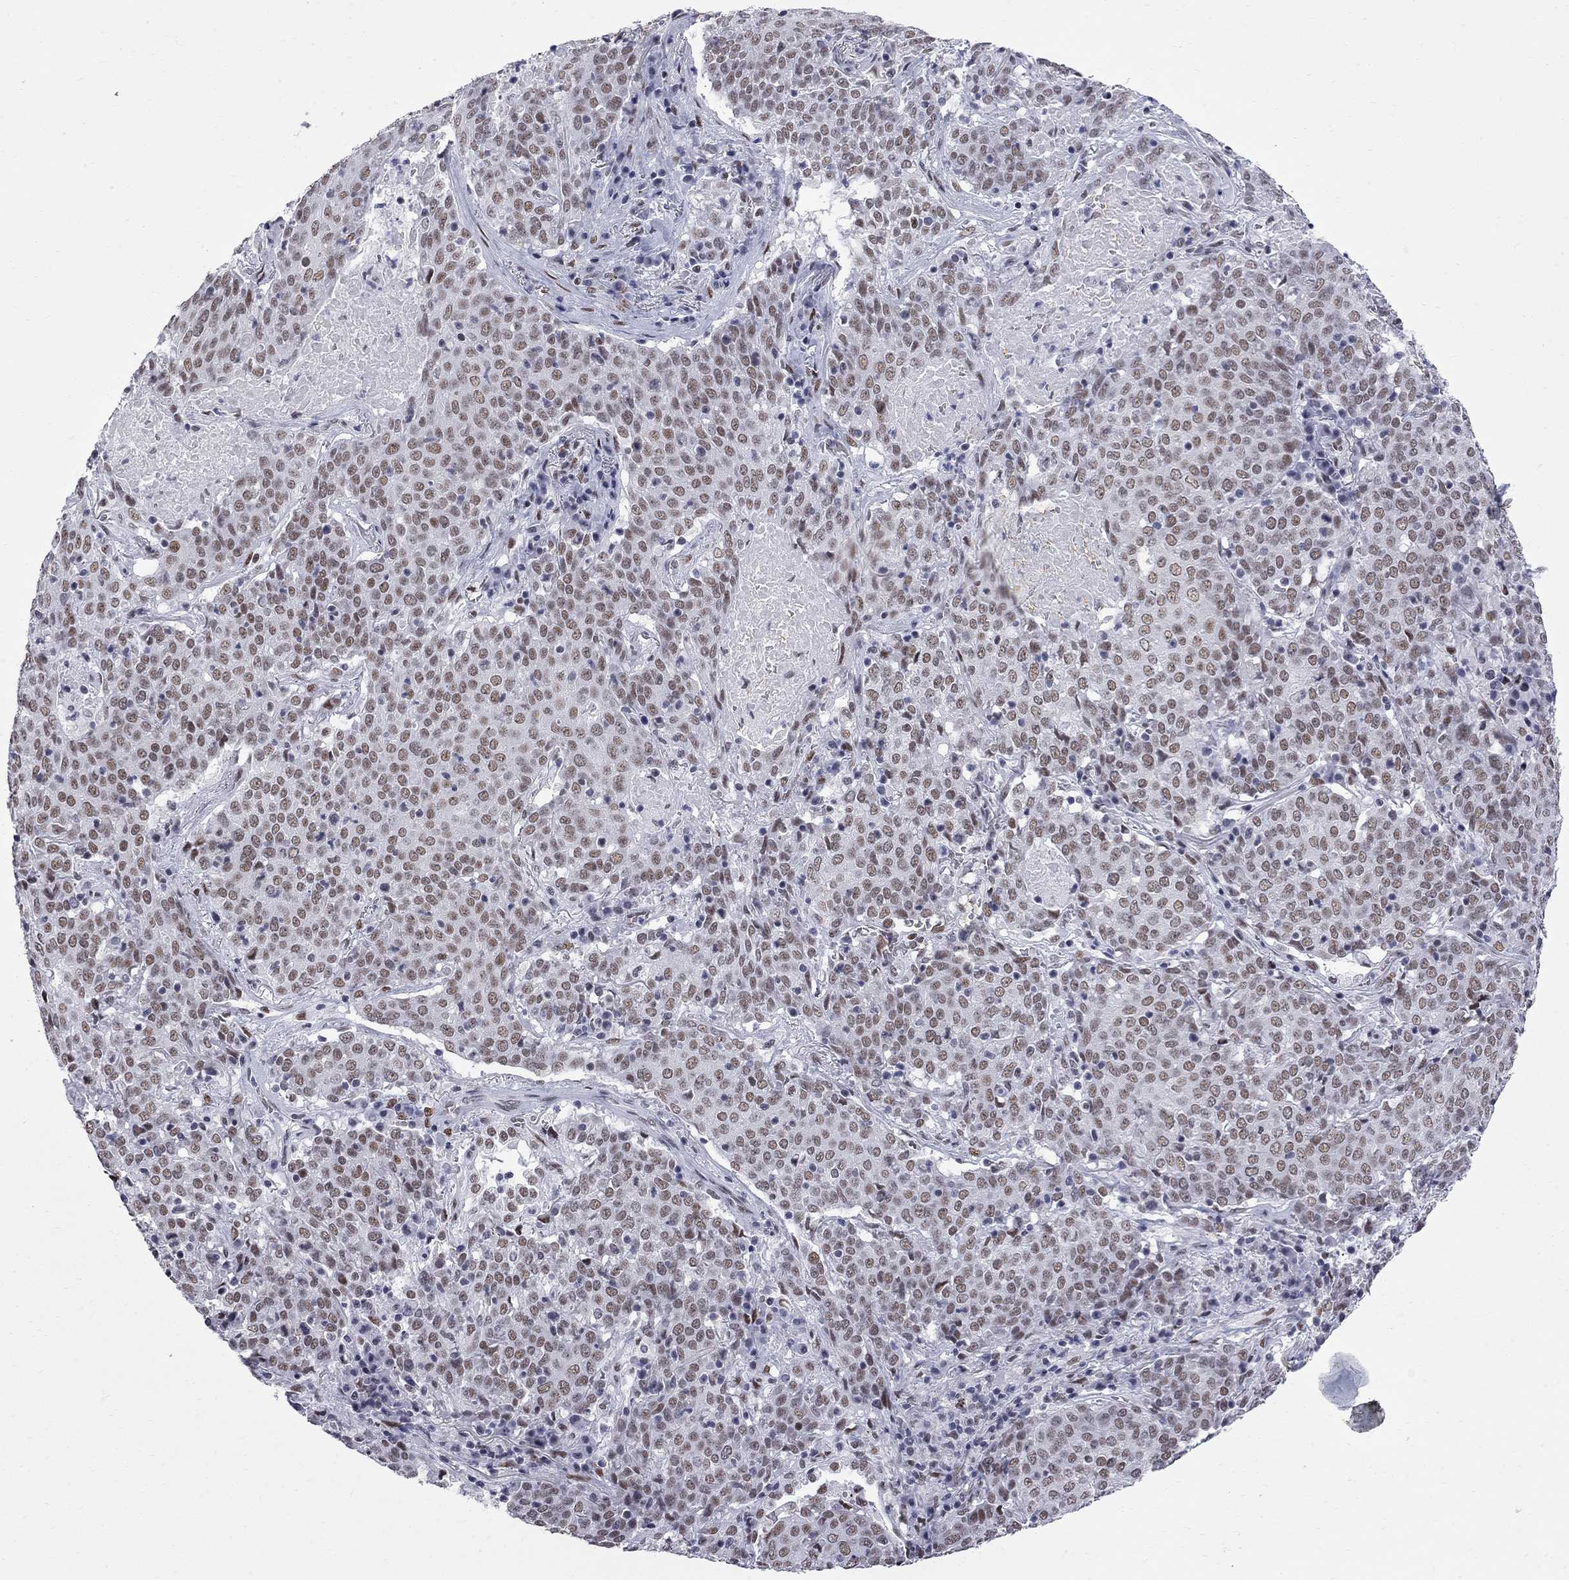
{"staining": {"intensity": "weak", "quantity": ">75%", "location": "nuclear"}, "tissue": "lung cancer", "cell_type": "Tumor cells", "image_type": "cancer", "snomed": [{"axis": "morphology", "description": "Squamous cell carcinoma, NOS"}, {"axis": "topography", "description": "Lung"}], "caption": "Protein expression analysis of human lung squamous cell carcinoma reveals weak nuclear positivity in approximately >75% of tumor cells. (DAB (3,3'-diaminobenzidine) IHC with brightfield microscopy, high magnification).", "gene": "ZBTB47", "patient": {"sex": "male", "age": 82}}